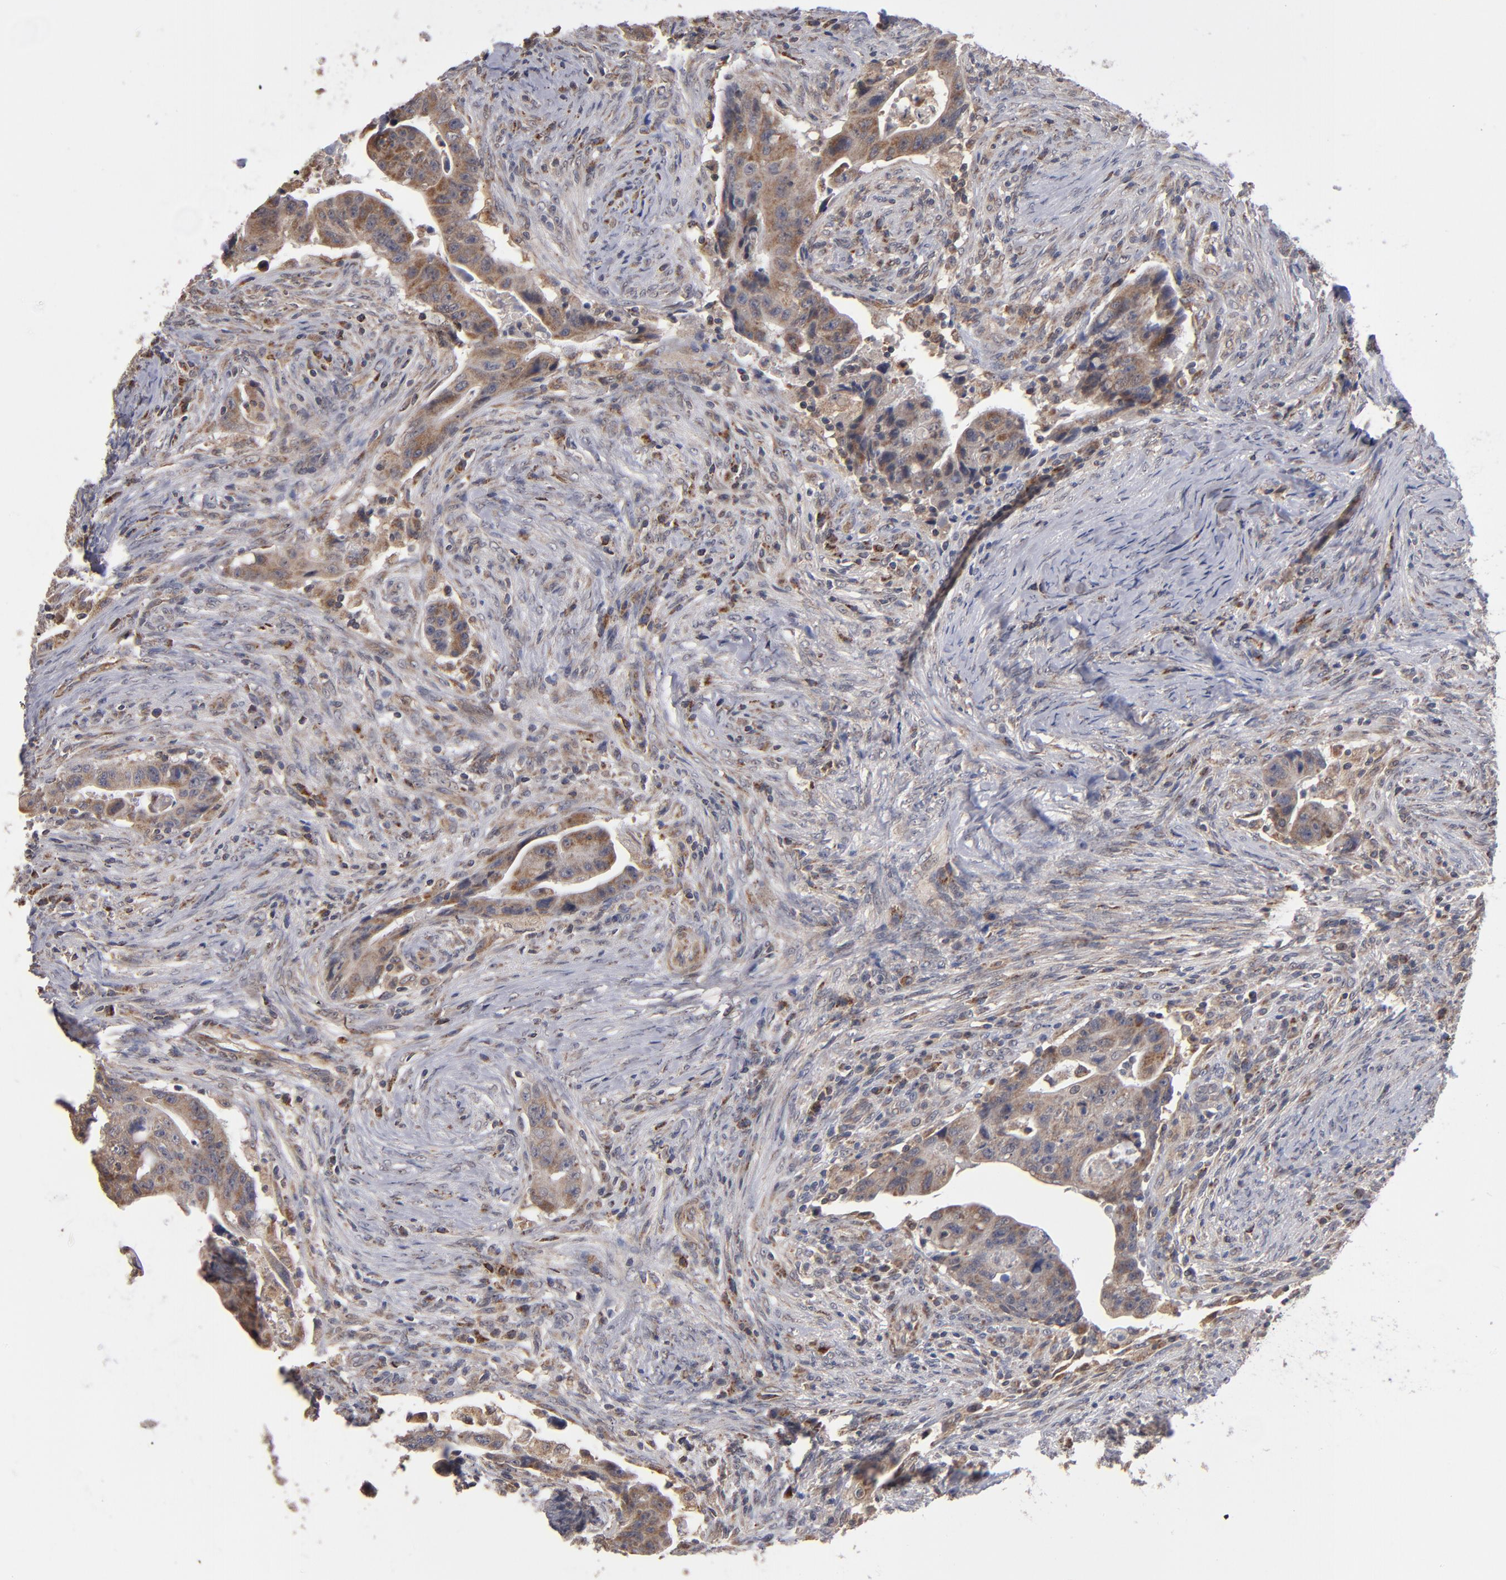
{"staining": {"intensity": "moderate", "quantity": ">75%", "location": "cytoplasmic/membranous"}, "tissue": "colorectal cancer", "cell_type": "Tumor cells", "image_type": "cancer", "snomed": [{"axis": "morphology", "description": "Adenocarcinoma, NOS"}, {"axis": "topography", "description": "Rectum"}], "caption": "DAB (3,3'-diaminobenzidine) immunohistochemical staining of human colorectal cancer (adenocarcinoma) displays moderate cytoplasmic/membranous protein staining in about >75% of tumor cells. (brown staining indicates protein expression, while blue staining denotes nuclei).", "gene": "MIPOL1", "patient": {"sex": "female", "age": 71}}